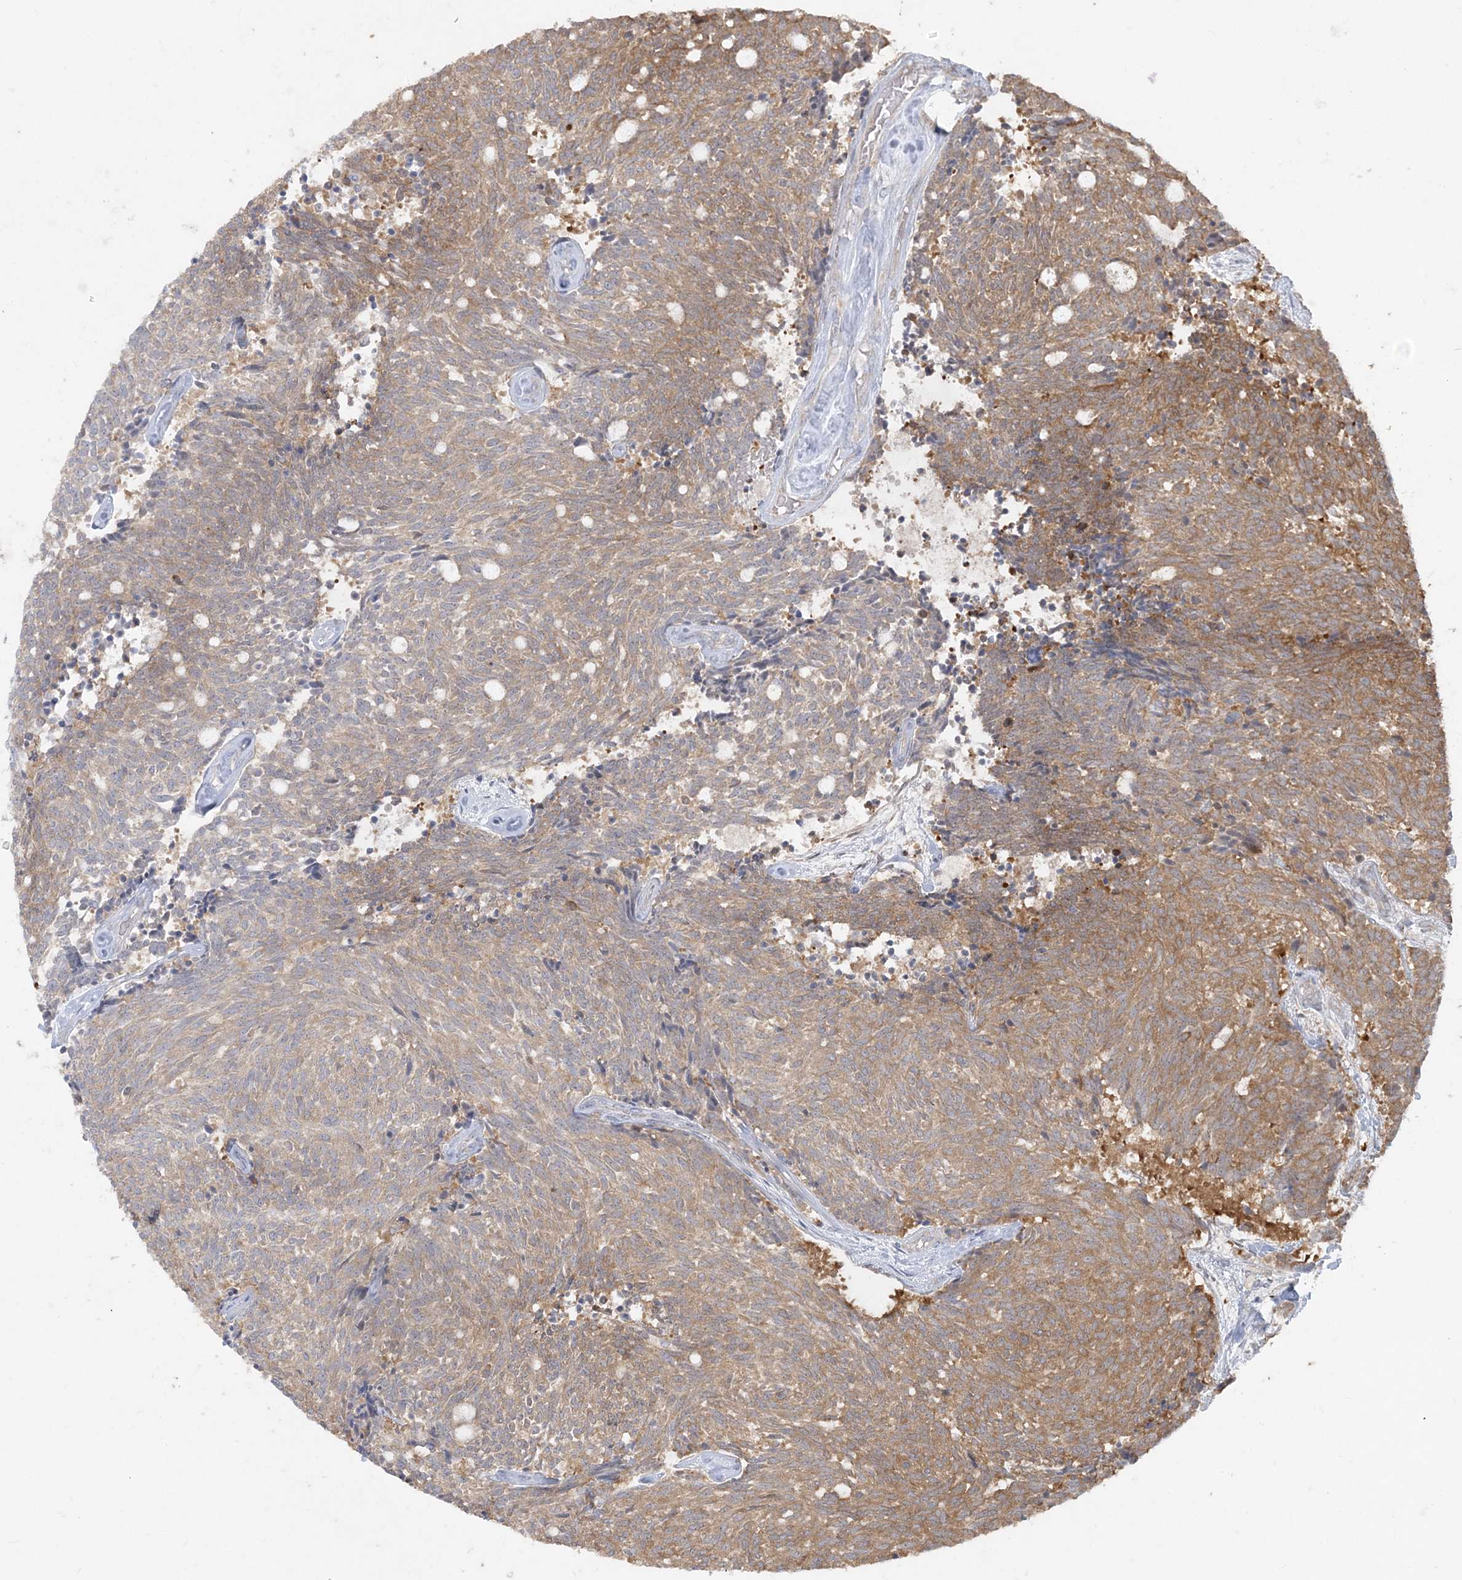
{"staining": {"intensity": "moderate", "quantity": "25%-75%", "location": "cytoplasmic/membranous"}, "tissue": "carcinoid", "cell_type": "Tumor cells", "image_type": "cancer", "snomed": [{"axis": "morphology", "description": "Carcinoid, malignant, NOS"}, {"axis": "topography", "description": "Pancreas"}], "caption": "Immunohistochemistry (DAB (3,3'-diaminobenzidine)) staining of carcinoid shows moderate cytoplasmic/membranous protein positivity in approximately 25%-75% of tumor cells.", "gene": "ZC3H6", "patient": {"sex": "female", "age": 54}}